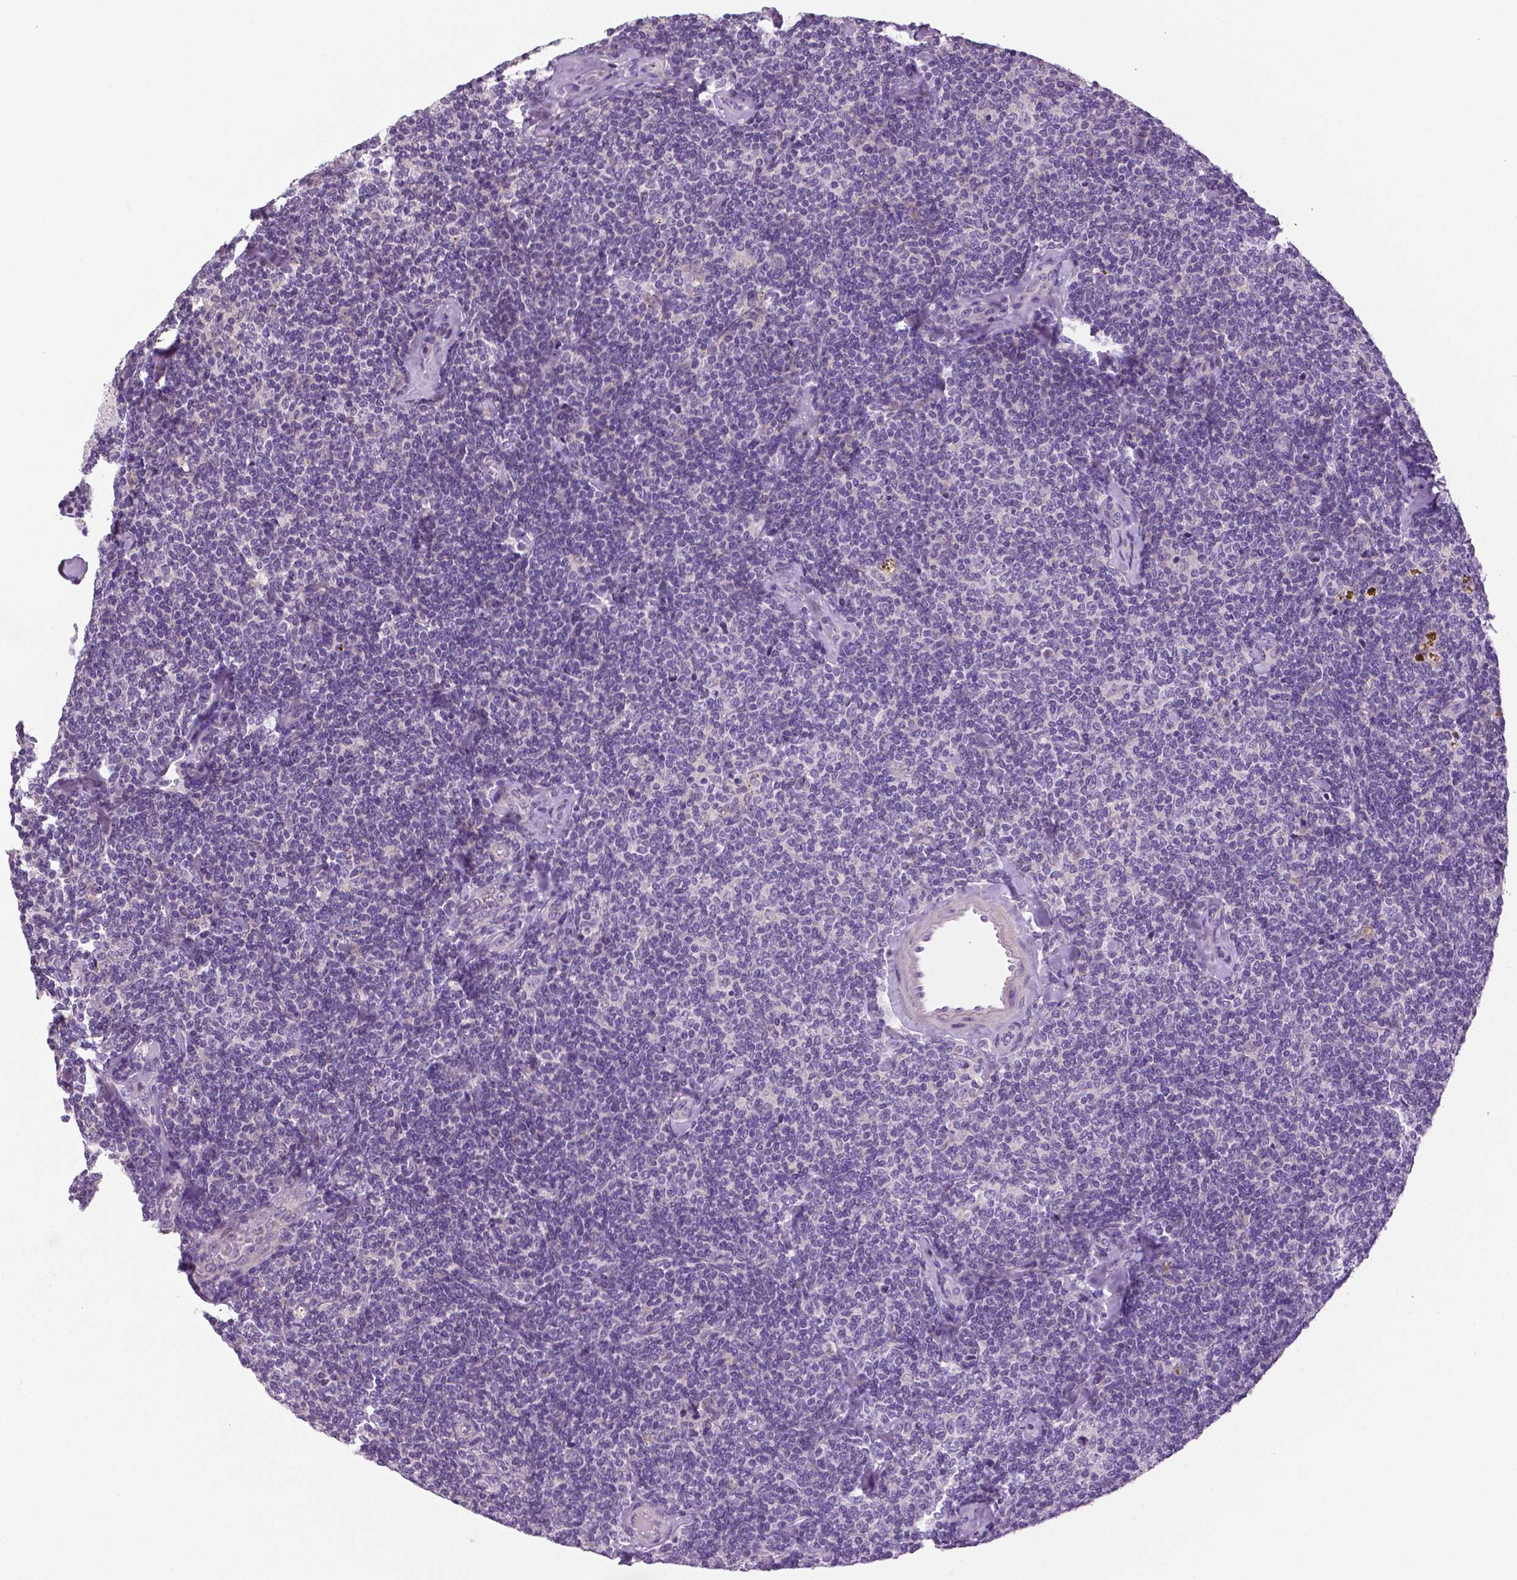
{"staining": {"intensity": "negative", "quantity": "none", "location": "none"}, "tissue": "lymphoma", "cell_type": "Tumor cells", "image_type": "cancer", "snomed": [{"axis": "morphology", "description": "Malignant lymphoma, non-Hodgkin's type, Low grade"}, {"axis": "topography", "description": "Lymph node"}], "caption": "High magnification brightfield microscopy of lymphoma stained with DAB (brown) and counterstained with hematoxylin (blue): tumor cells show no significant expression. (DAB IHC with hematoxylin counter stain).", "gene": "DNAH12", "patient": {"sex": "female", "age": 56}}